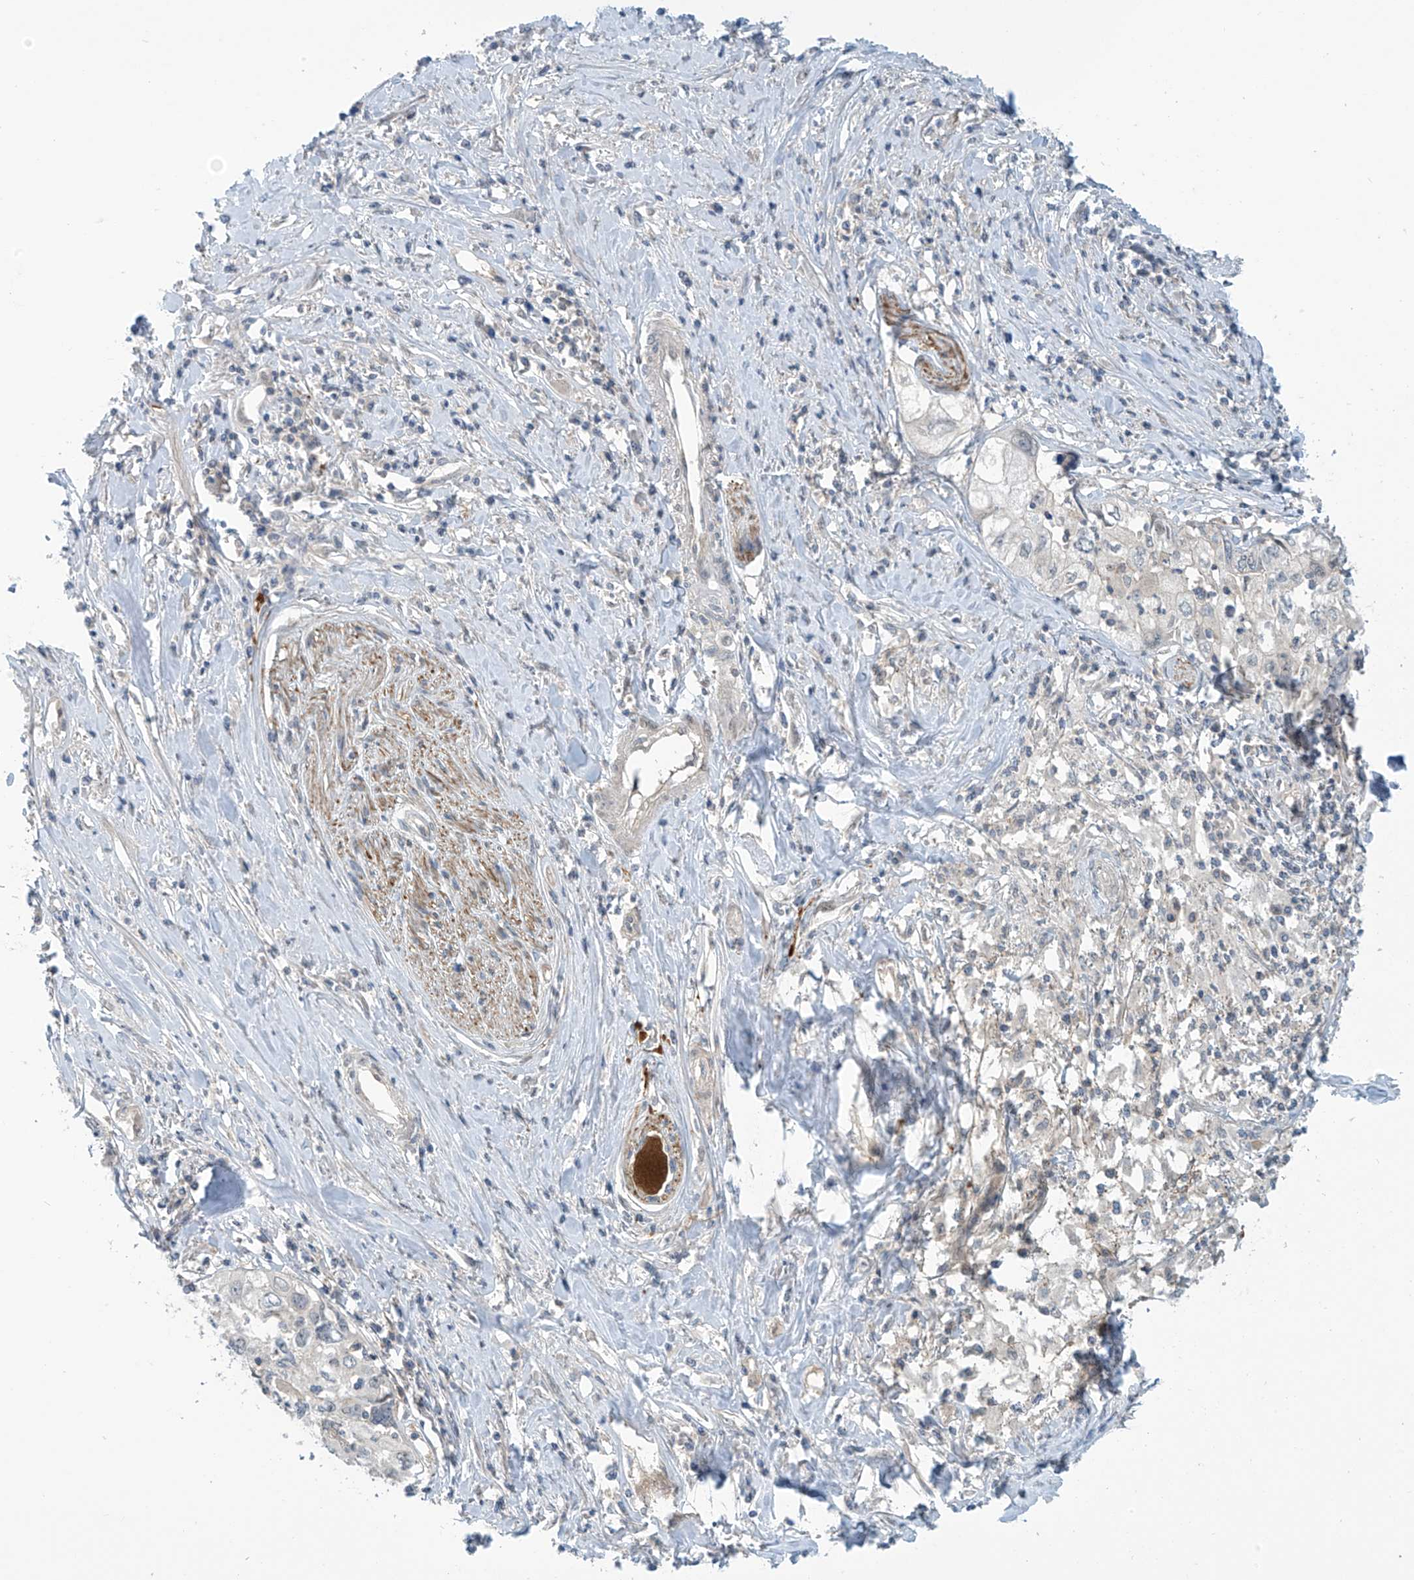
{"staining": {"intensity": "negative", "quantity": "none", "location": "none"}, "tissue": "cervical cancer", "cell_type": "Tumor cells", "image_type": "cancer", "snomed": [{"axis": "morphology", "description": "Squamous cell carcinoma, NOS"}, {"axis": "topography", "description": "Cervix"}], "caption": "An IHC histopathology image of cervical squamous cell carcinoma is shown. There is no staining in tumor cells of cervical squamous cell carcinoma.", "gene": "FSD1L", "patient": {"sex": "female", "age": 31}}